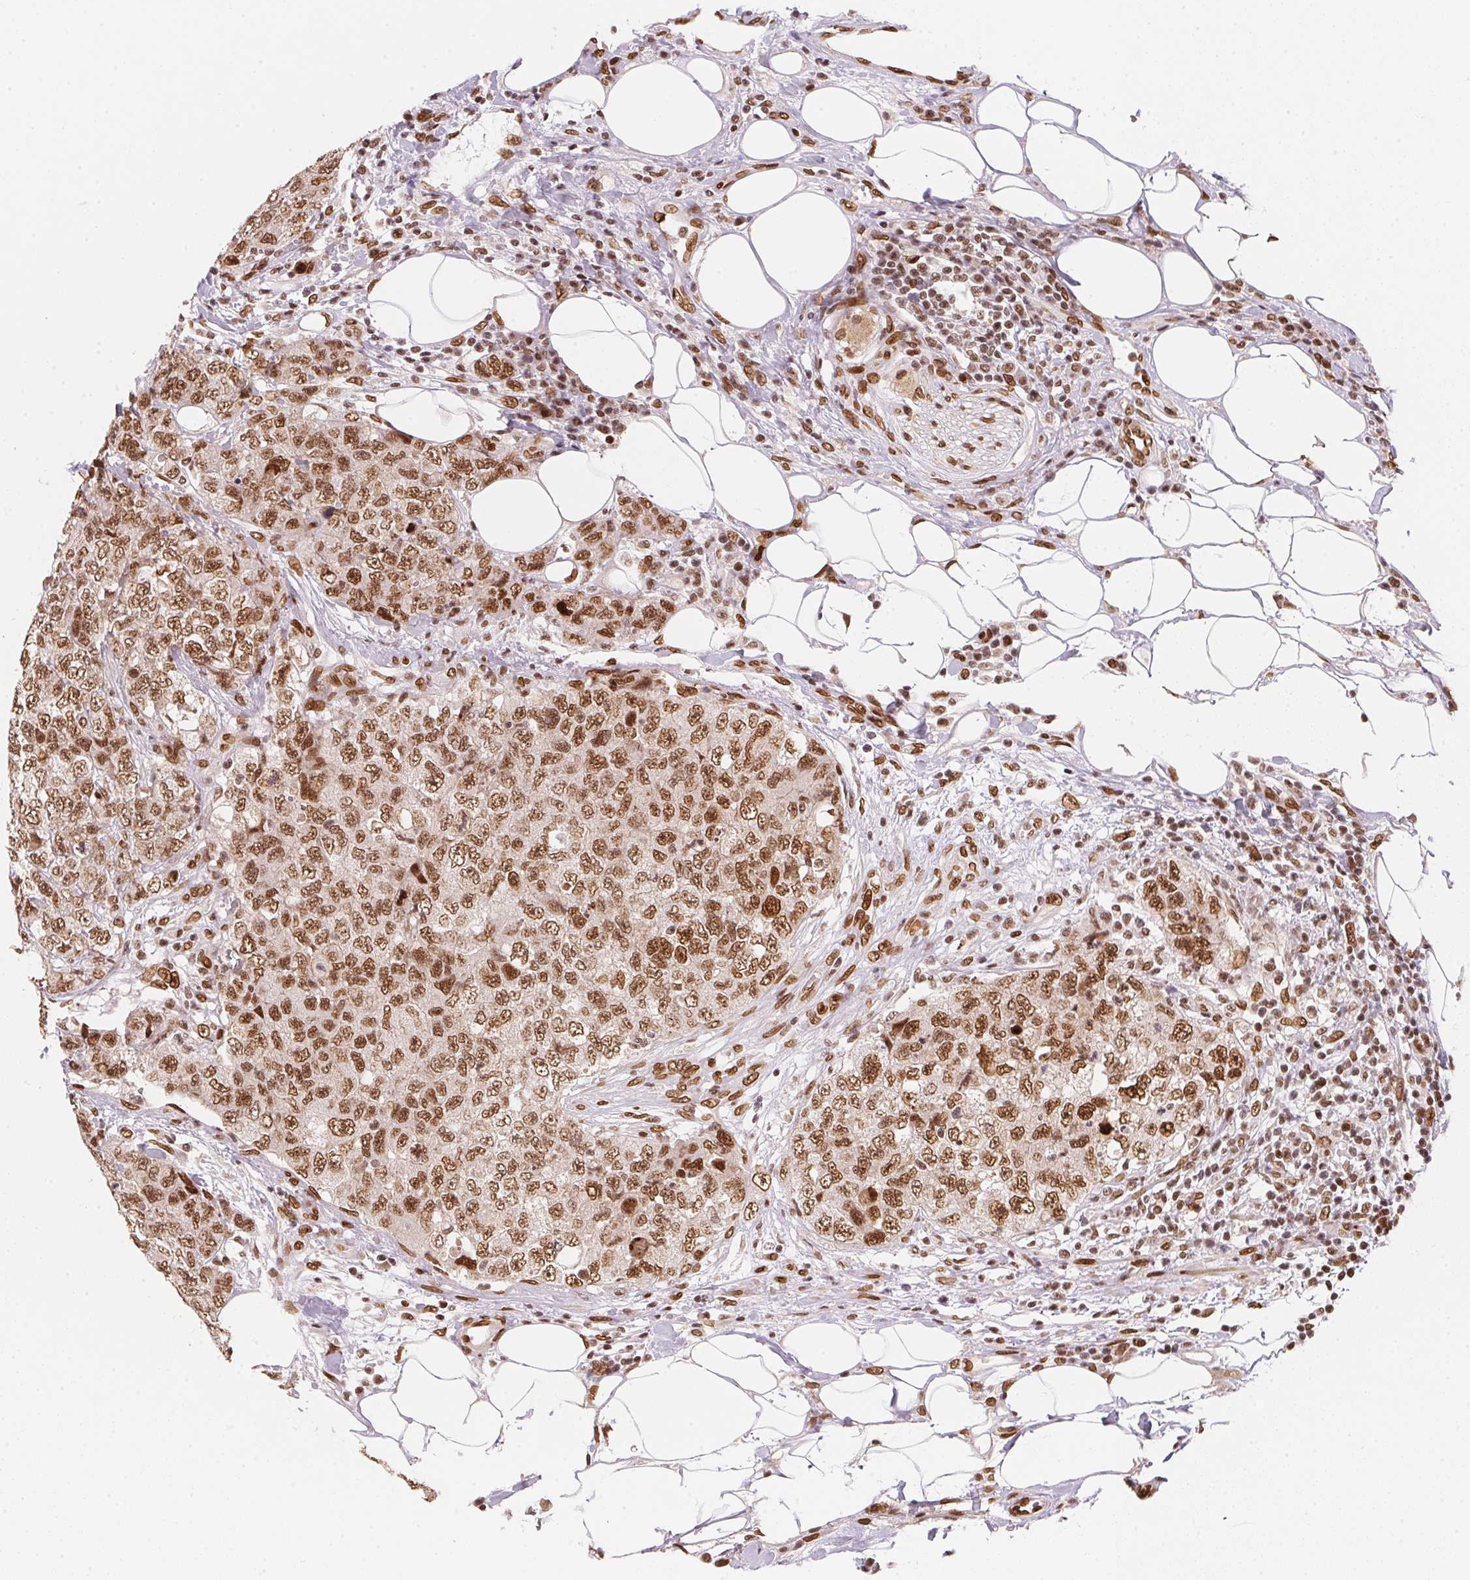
{"staining": {"intensity": "moderate", "quantity": ">75%", "location": "cytoplasmic/membranous,nuclear"}, "tissue": "urothelial cancer", "cell_type": "Tumor cells", "image_type": "cancer", "snomed": [{"axis": "morphology", "description": "Urothelial carcinoma, High grade"}, {"axis": "topography", "description": "Urinary bladder"}], "caption": "This is an image of immunohistochemistry staining of urothelial cancer, which shows moderate expression in the cytoplasmic/membranous and nuclear of tumor cells.", "gene": "SAP30BP", "patient": {"sex": "female", "age": 78}}